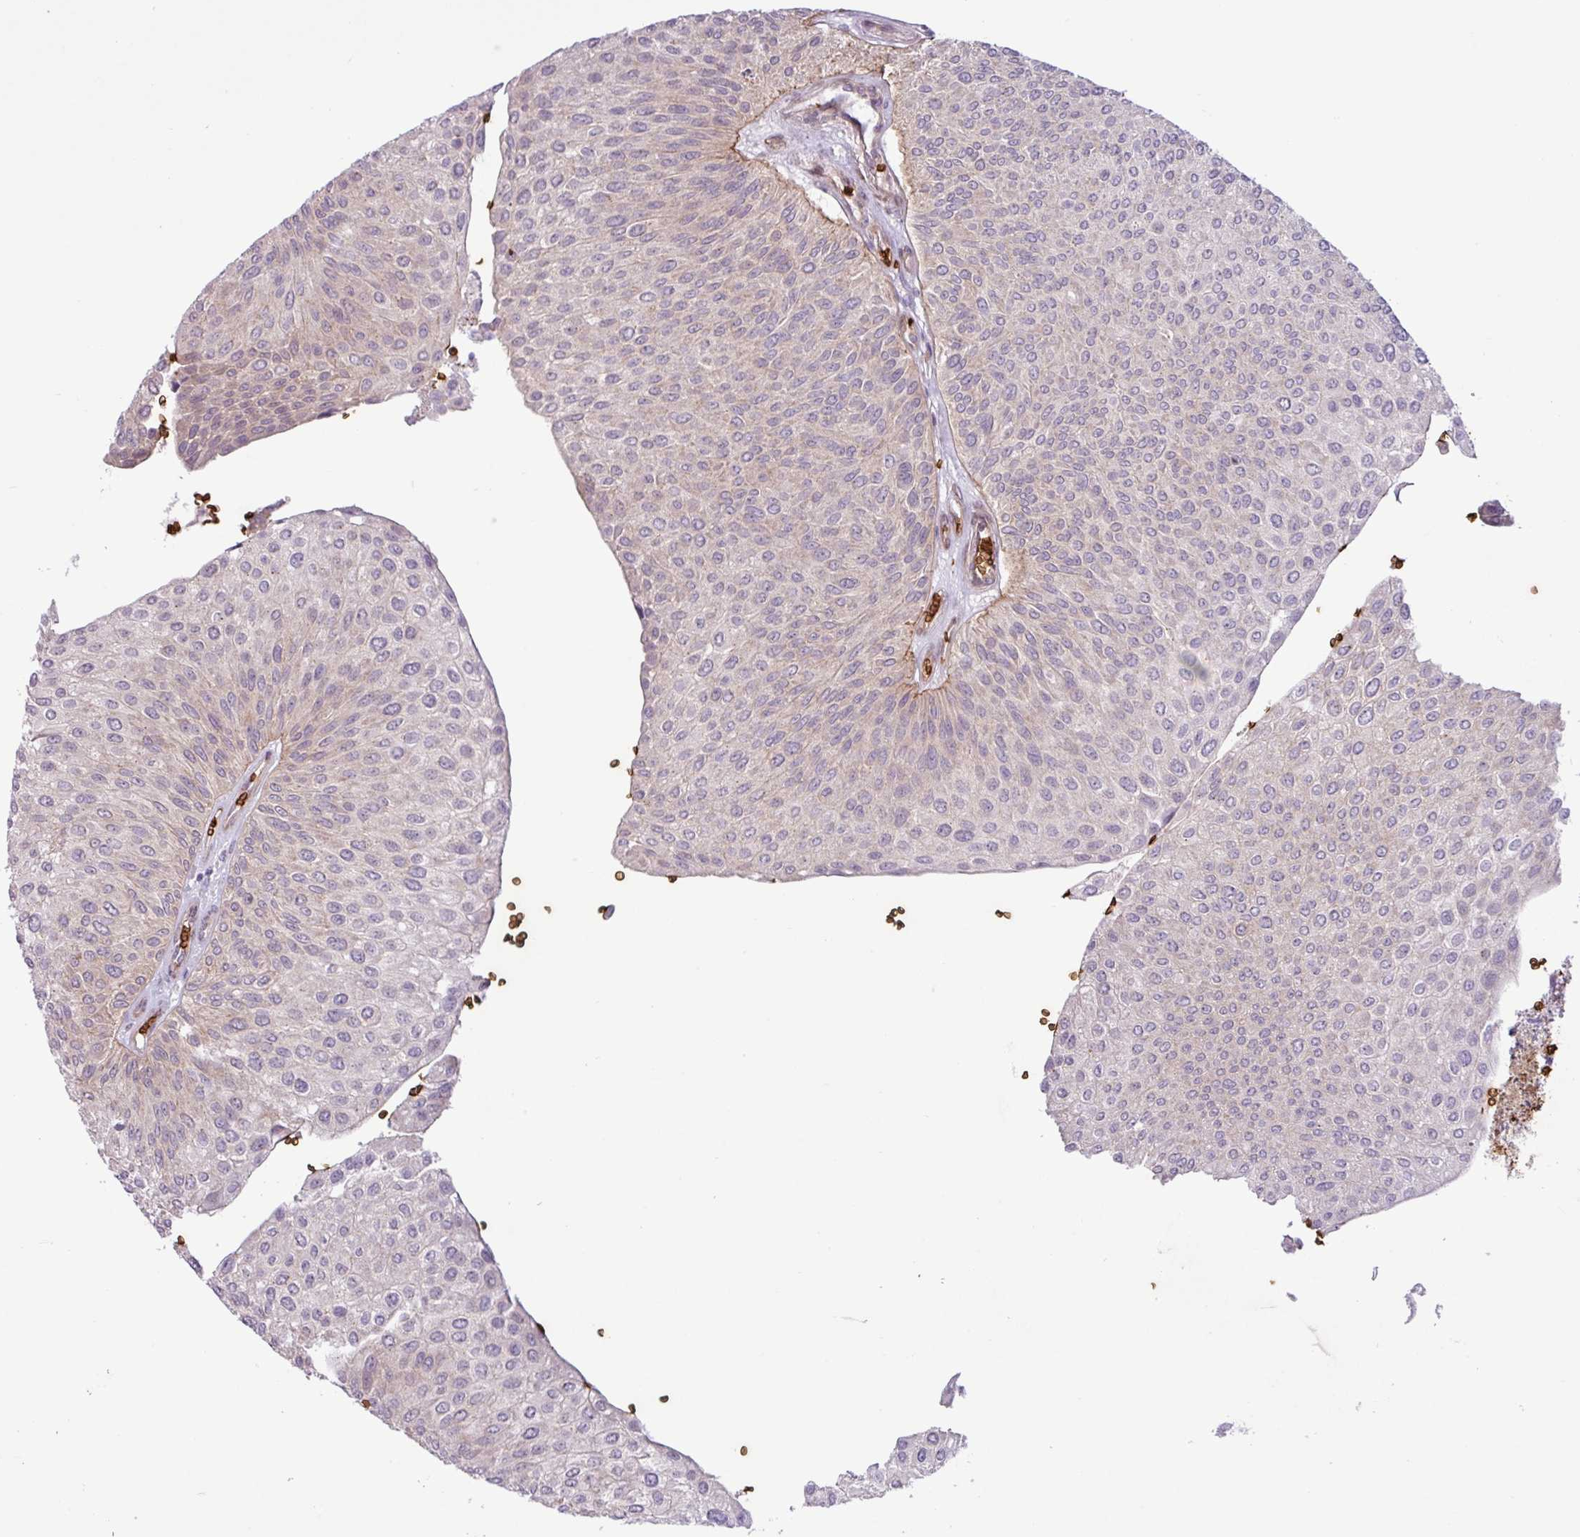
{"staining": {"intensity": "weak", "quantity": "25%-75%", "location": "cytoplasmic/membranous"}, "tissue": "urothelial cancer", "cell_type": "Tumor cells", "image_type": "cancer", "snomed": [{"axis": "morphology", "description": "Urothelial carcinoma, NOS"}, {"axis": "topography", "description": "Urinary bladder"}], "caption": "There is low levels of weak cytoplasmic/membranous staining in tumor cells of urothelial cancer, as demonstrated by immunohistochemical staining (brown color).", "gene": "RAD21L1", "patient": {"sex": "male", "age": 67}}